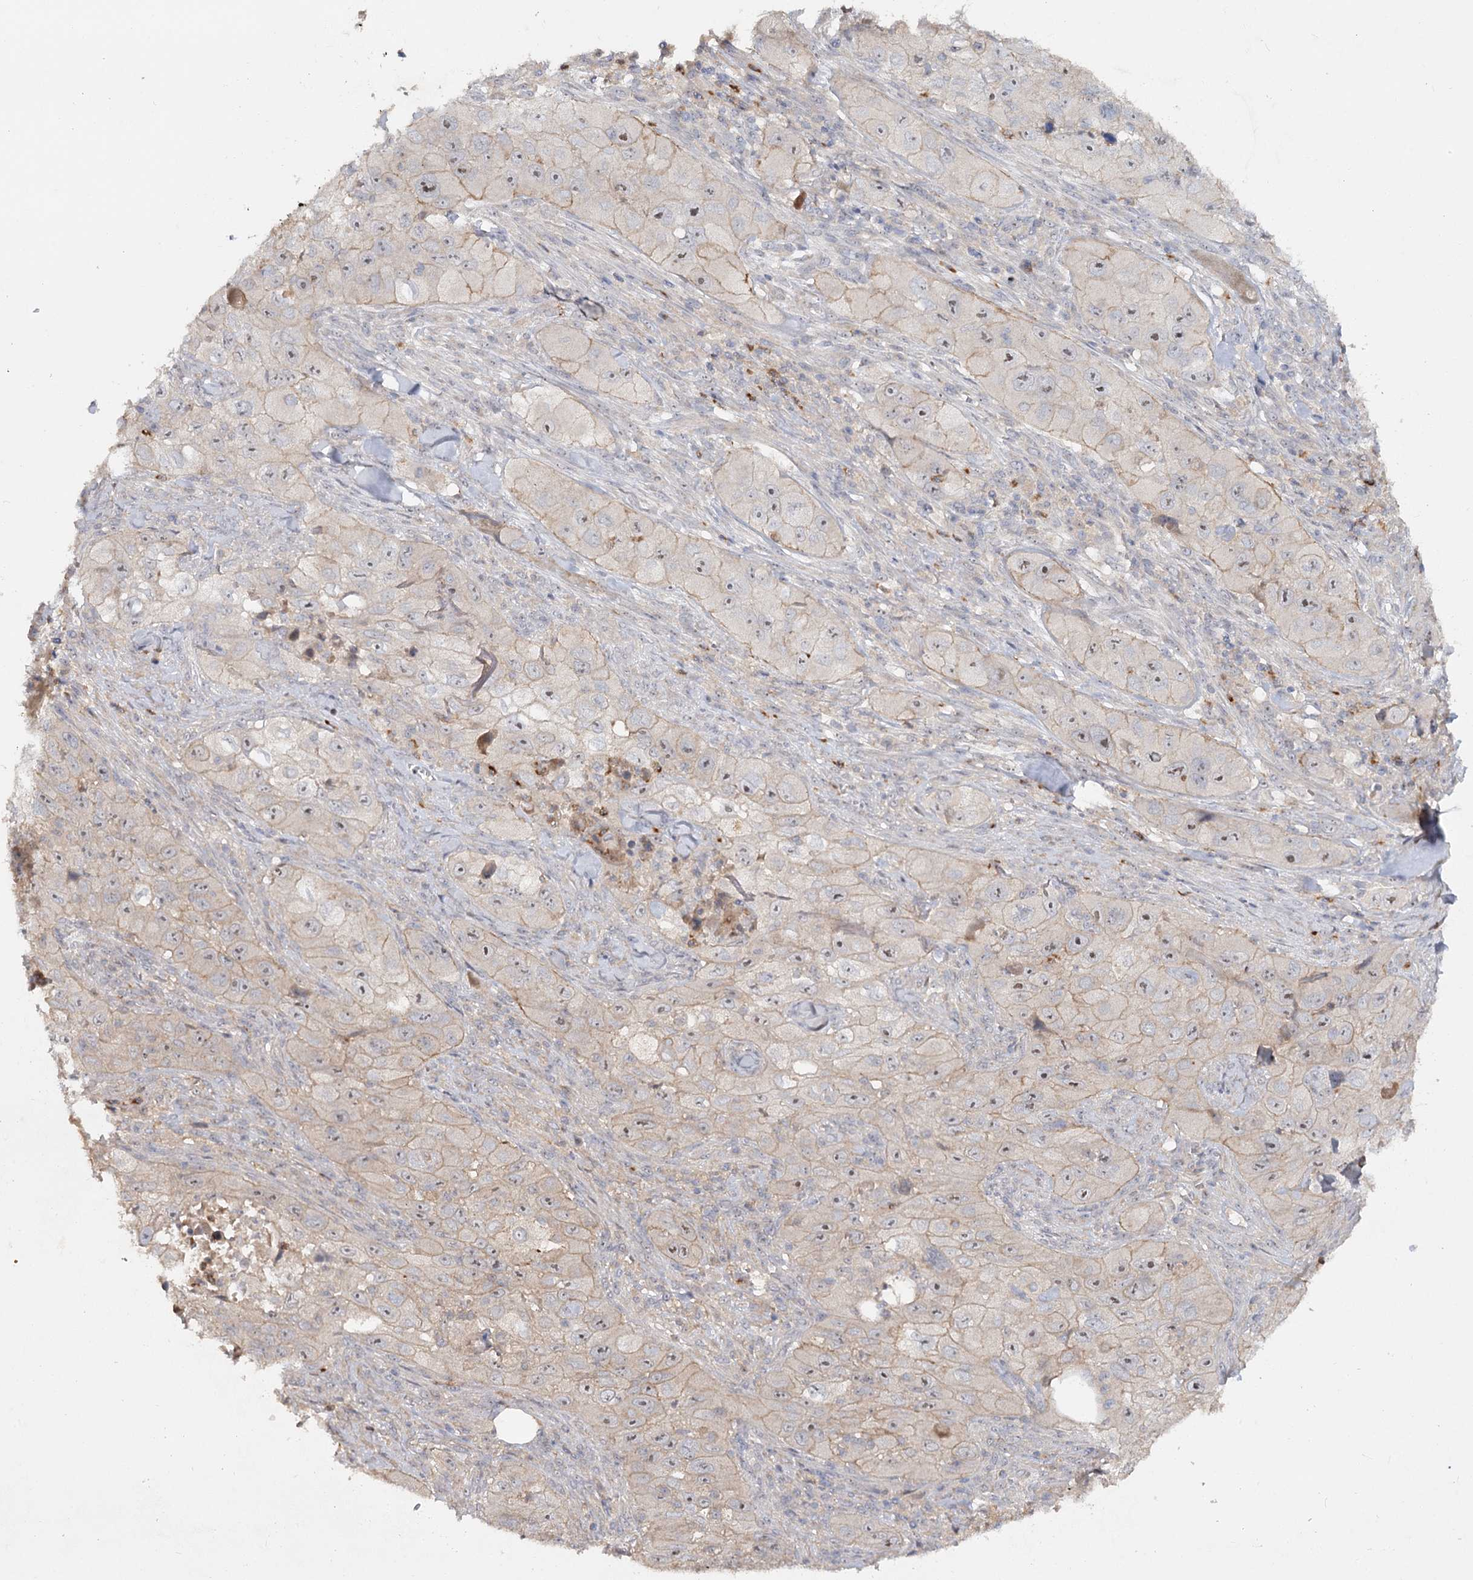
{"staining": {"intensity": "weak", "quantity": "25%-75%", "location": "nuclear"}, "tissue": "skin cancer", "cell_type": "Tumor cells", "image_type": "cancer", "snomed": [{"axis": "morphology", "description": "Squamous cell carcinoma, NOS"}, {"axis": "topography", "description": "Skin"}, {"axis": "topography", "description": "Subcutis"}], "caption": "Tumor cells exhibit low levels of weak nuclear expression in about 25%-75% of cells in human squamous cell carcinoma (skin).", "gene": "ANGPTL5", "patient": {"sex": "male", "age": 73}}